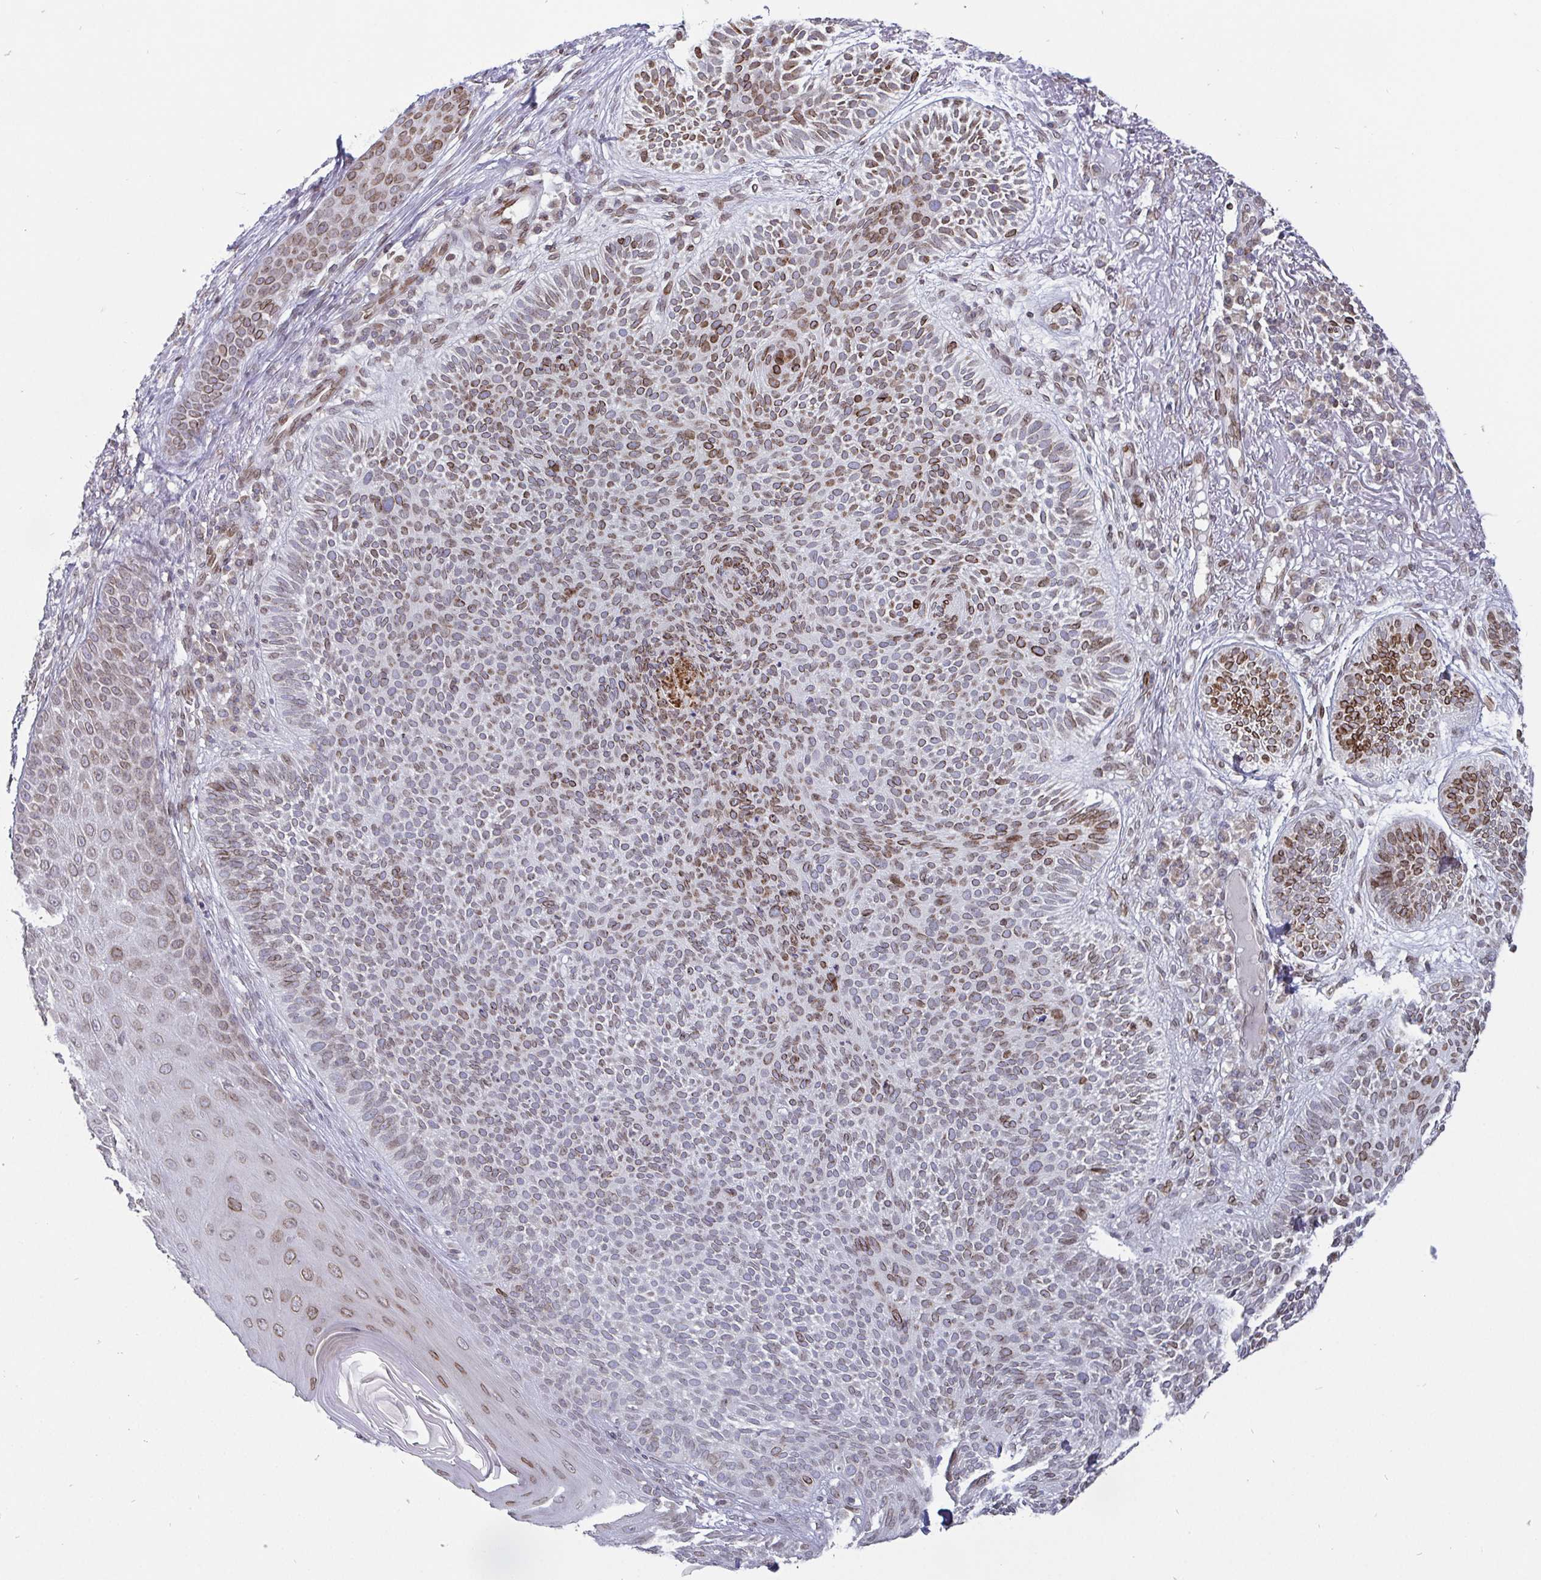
{"staining": {"intensity": "moderate", "quantity": "25%-75%", "location": "cytoplasmic/membranous,nuclear"}, "tissue": "skin cancer", "cell_type": "Tumor cells", "image_type": "cancer", "snomed": [{"axis": "morphology", "description": "Basal cell carcinoma"}, {"axis": "topography", "description": "Skin"}, {"axis": "topography", "description": "Skin of face"}], "caption": "A histopathology image of skin cancer stained for a protein exhibits moderate cytoplasmic/membranous and nuclear brown staining in tumor cells. (Brightfield microscopy of DAB IHC at high magnification).", "gene": "EMD", "patient": {"sex": "female", "age": 82}}